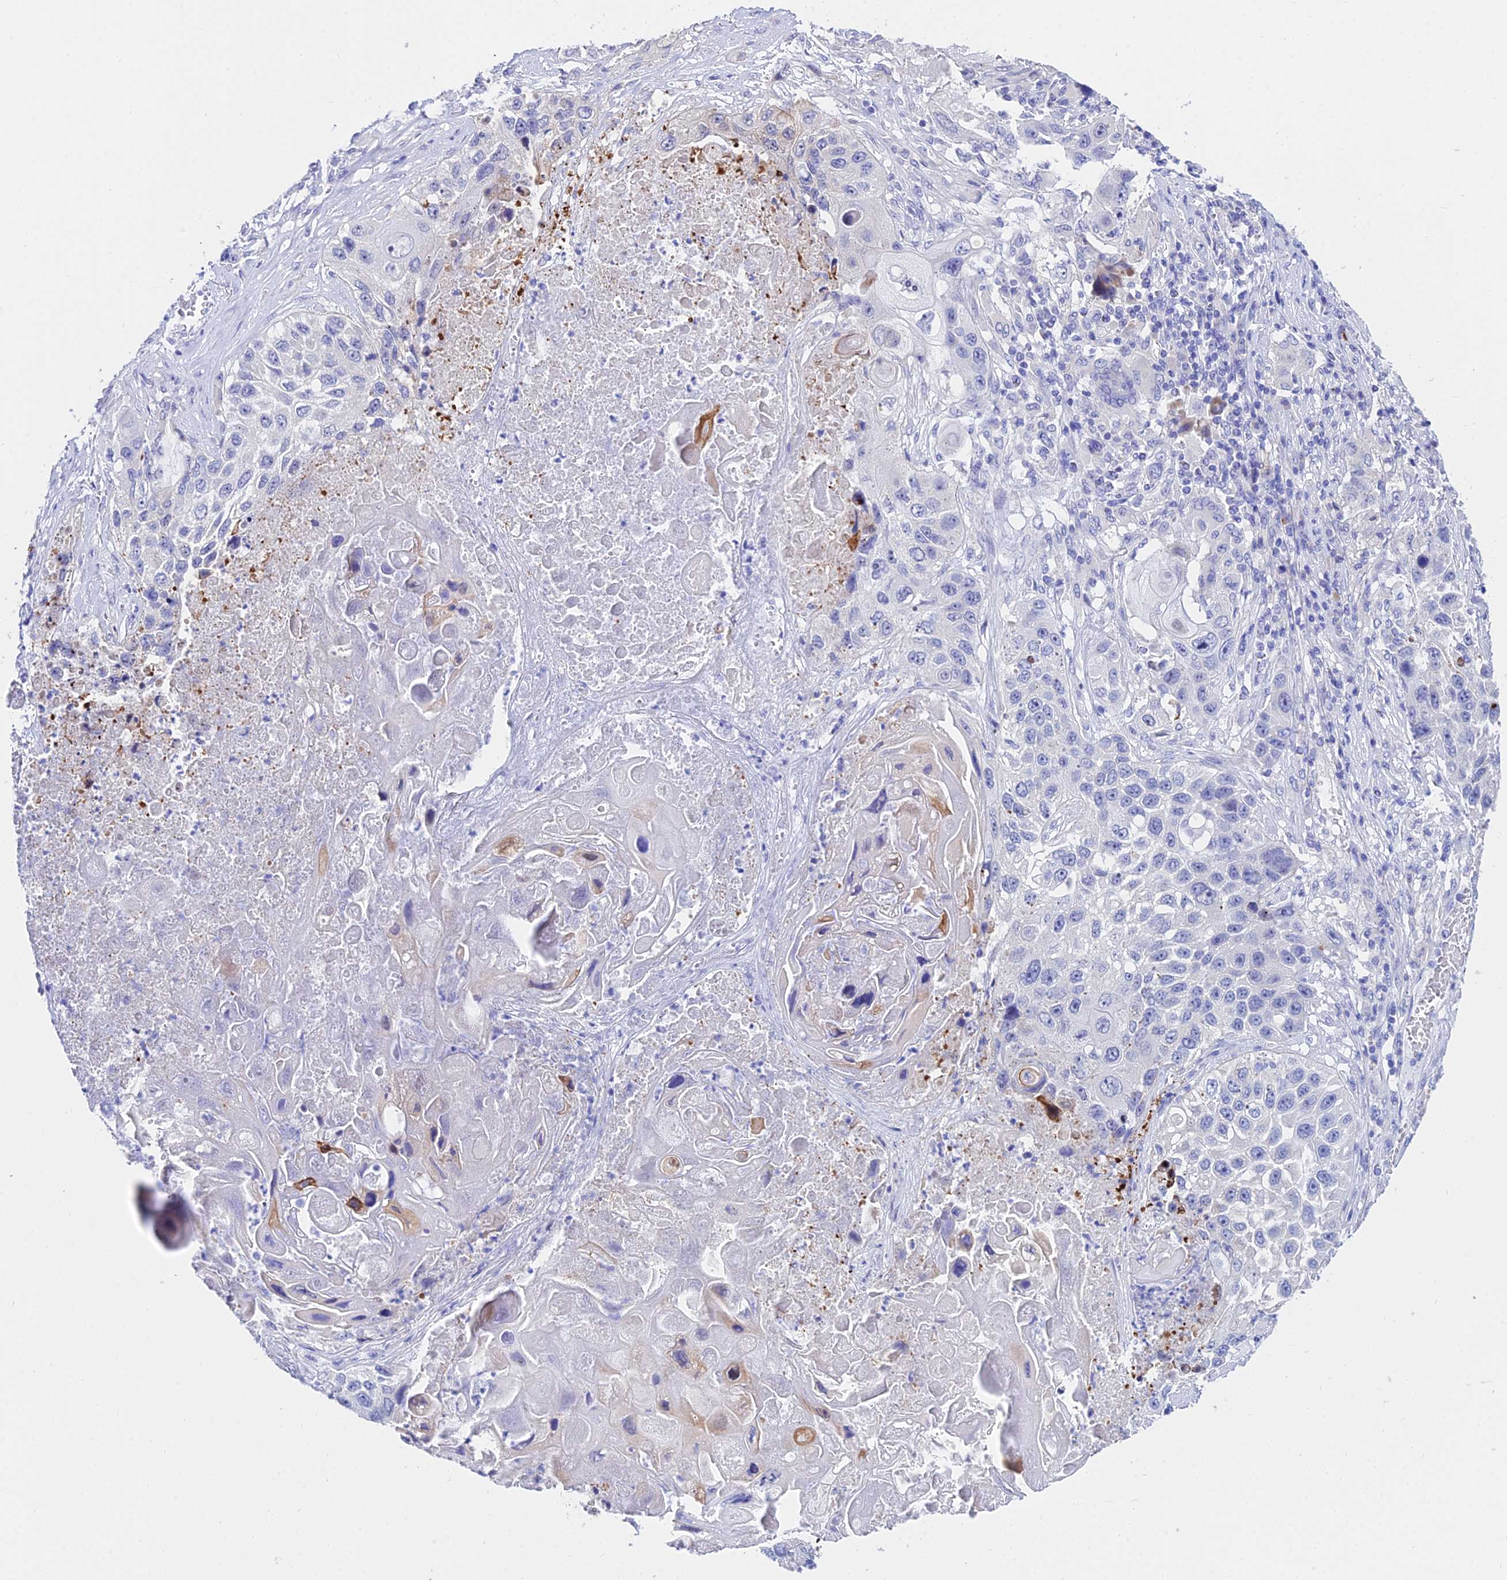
{"staining": {"intensity": "negative", "quantity": "none", "location": "none"}, "tissue": "lung cancer", "cell_type": "Tumor cells", "image_type": "cancer", "snomed": [{"axis": "morphology", "description": "Squamous cell carcinoma, NOS"}, {"axis": "topography", "description": "Lung"}], "caption": "The histopathology image exhibits no significant positivity in tumor cells of lung cancer (squamous cell carcinoma).", "gene": "CEP41", "patient": {"sex": "male", "age": 61}}